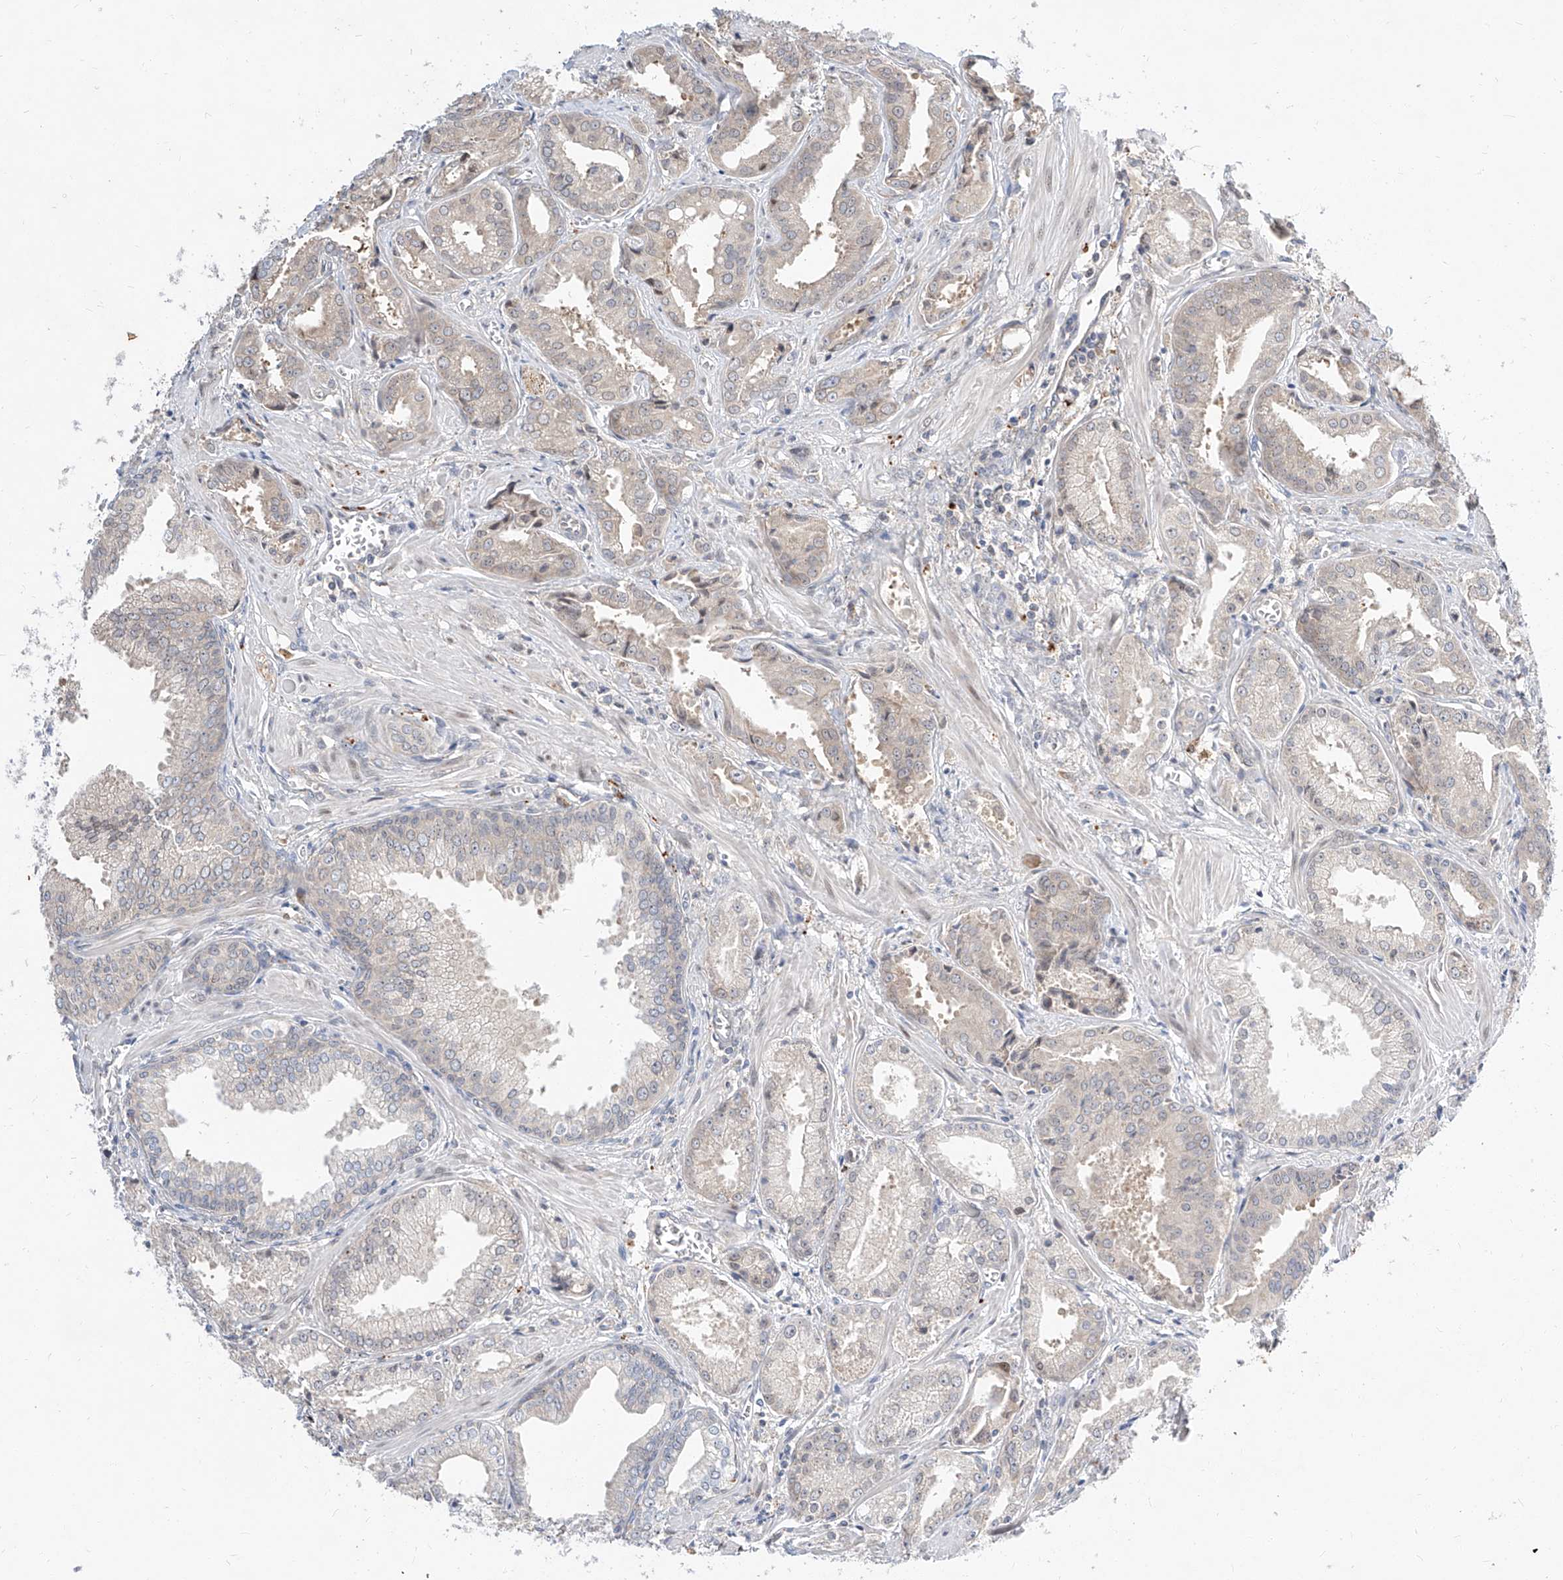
{"staining": {"intensity": "negative", "quantity": "none", "location": "none"}, "tissue": "prostate cancer", "cell_type": "Tumor cells", "image_type": "cancer", "snomed": [{"axis": "morphology", "description": "Adenocarcinoma, Low grade"}, {"axis": "topography", "description": "Prostate"}], "caption": "DAB immunohistochemical staining of prostate cancer displays no significant expression in tumor cells. (DAB immunohistochemistry (IHC) visualized using brightfield microscopy, high magnification).", "gene": "DIRAS3", "patient": {"sex": "male", "age": 67}}